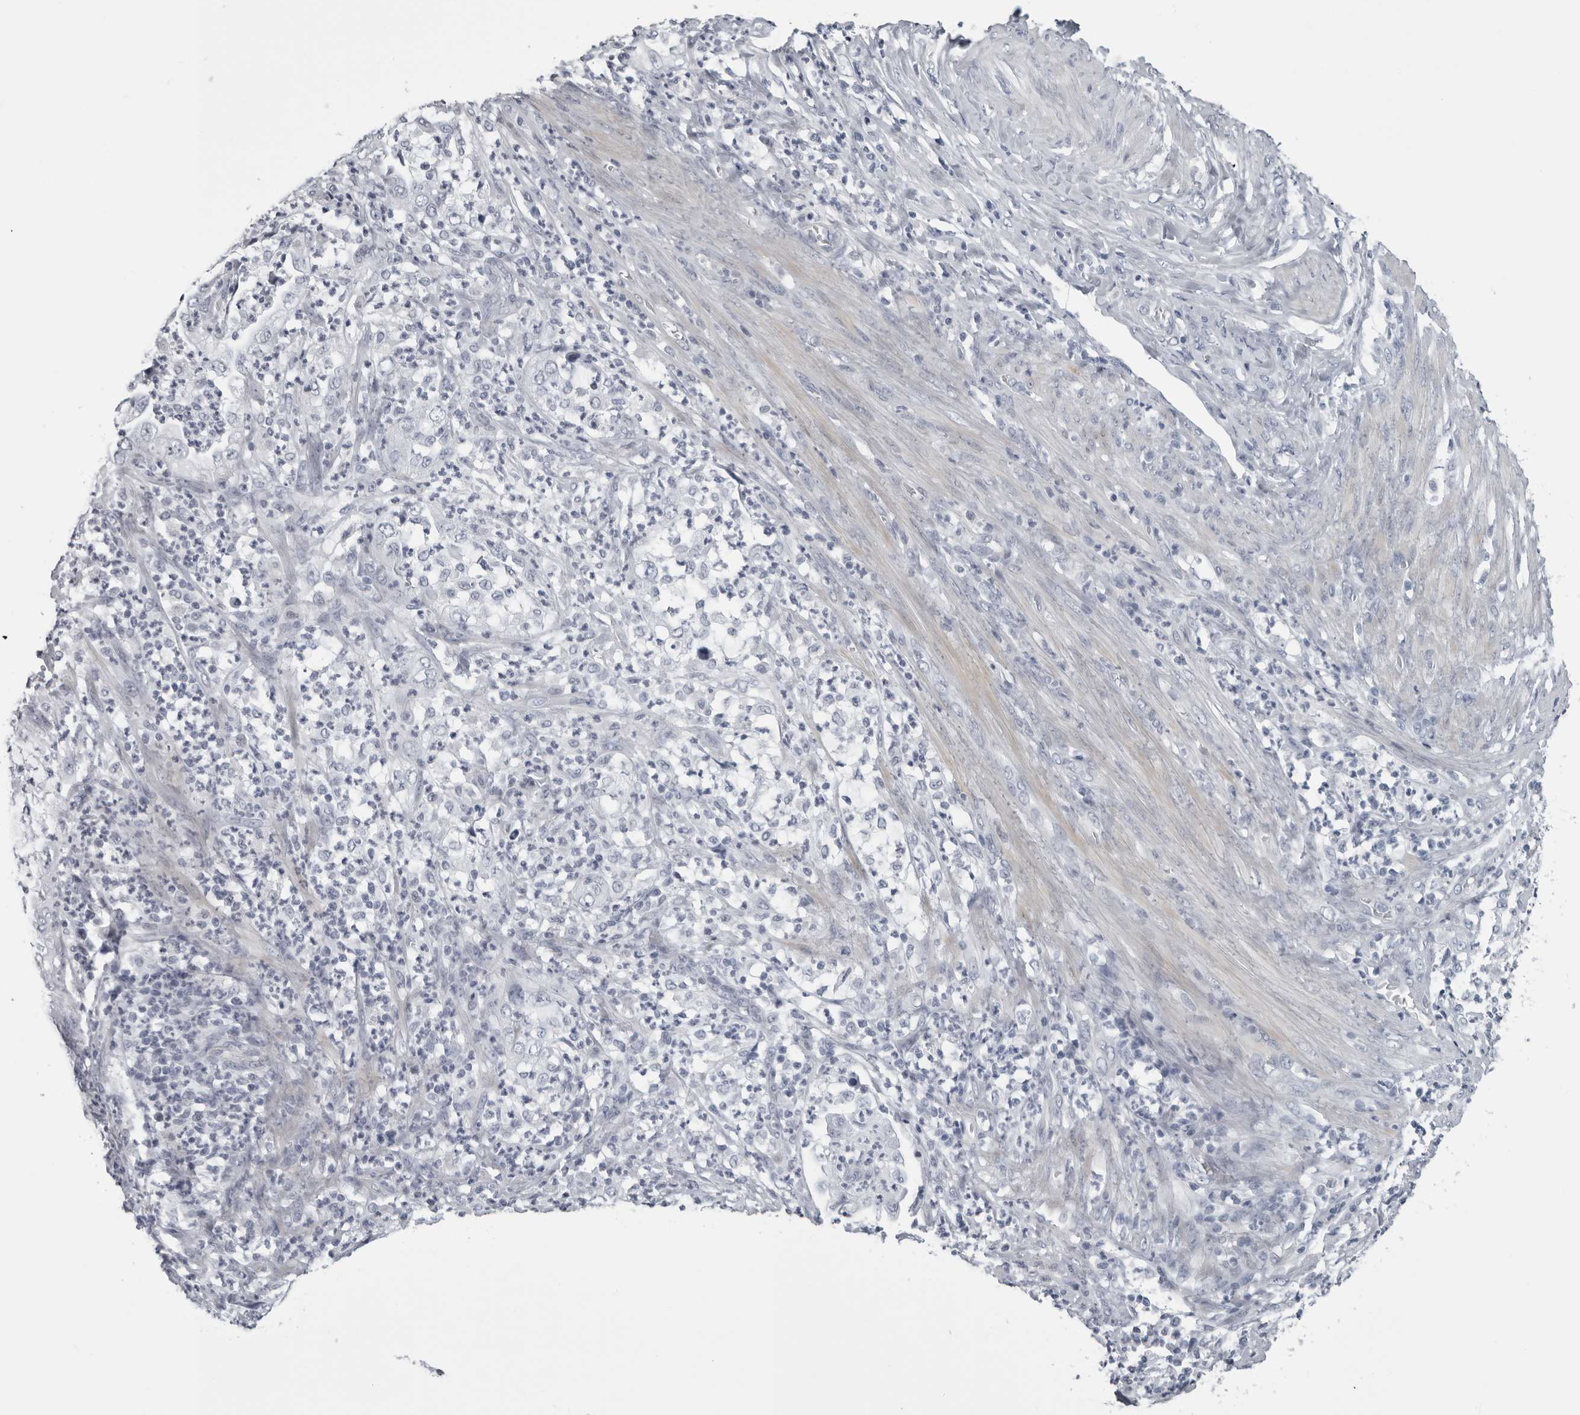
{"staining": {"intensity": "negative", "quantity": "none", "location": "none"}, "tissue": "endometrial cancer", "cell_type": "Tumor cells", "image_type": "cancer", "snomed": [{"axis": "morphology", "description": "Adenocarcinoma, NOS"}, {"axis": "topography", "description": "Endometrium"}], "caption": "A high-resolution histopathology image shows immunohistochemistry (IHC) staining of endometrial adenocarcinoma, which demonstrates no significant positivity in tumor cells.", "gene": "OPLAH", "patient": {"sex": "female", "age": 49}}